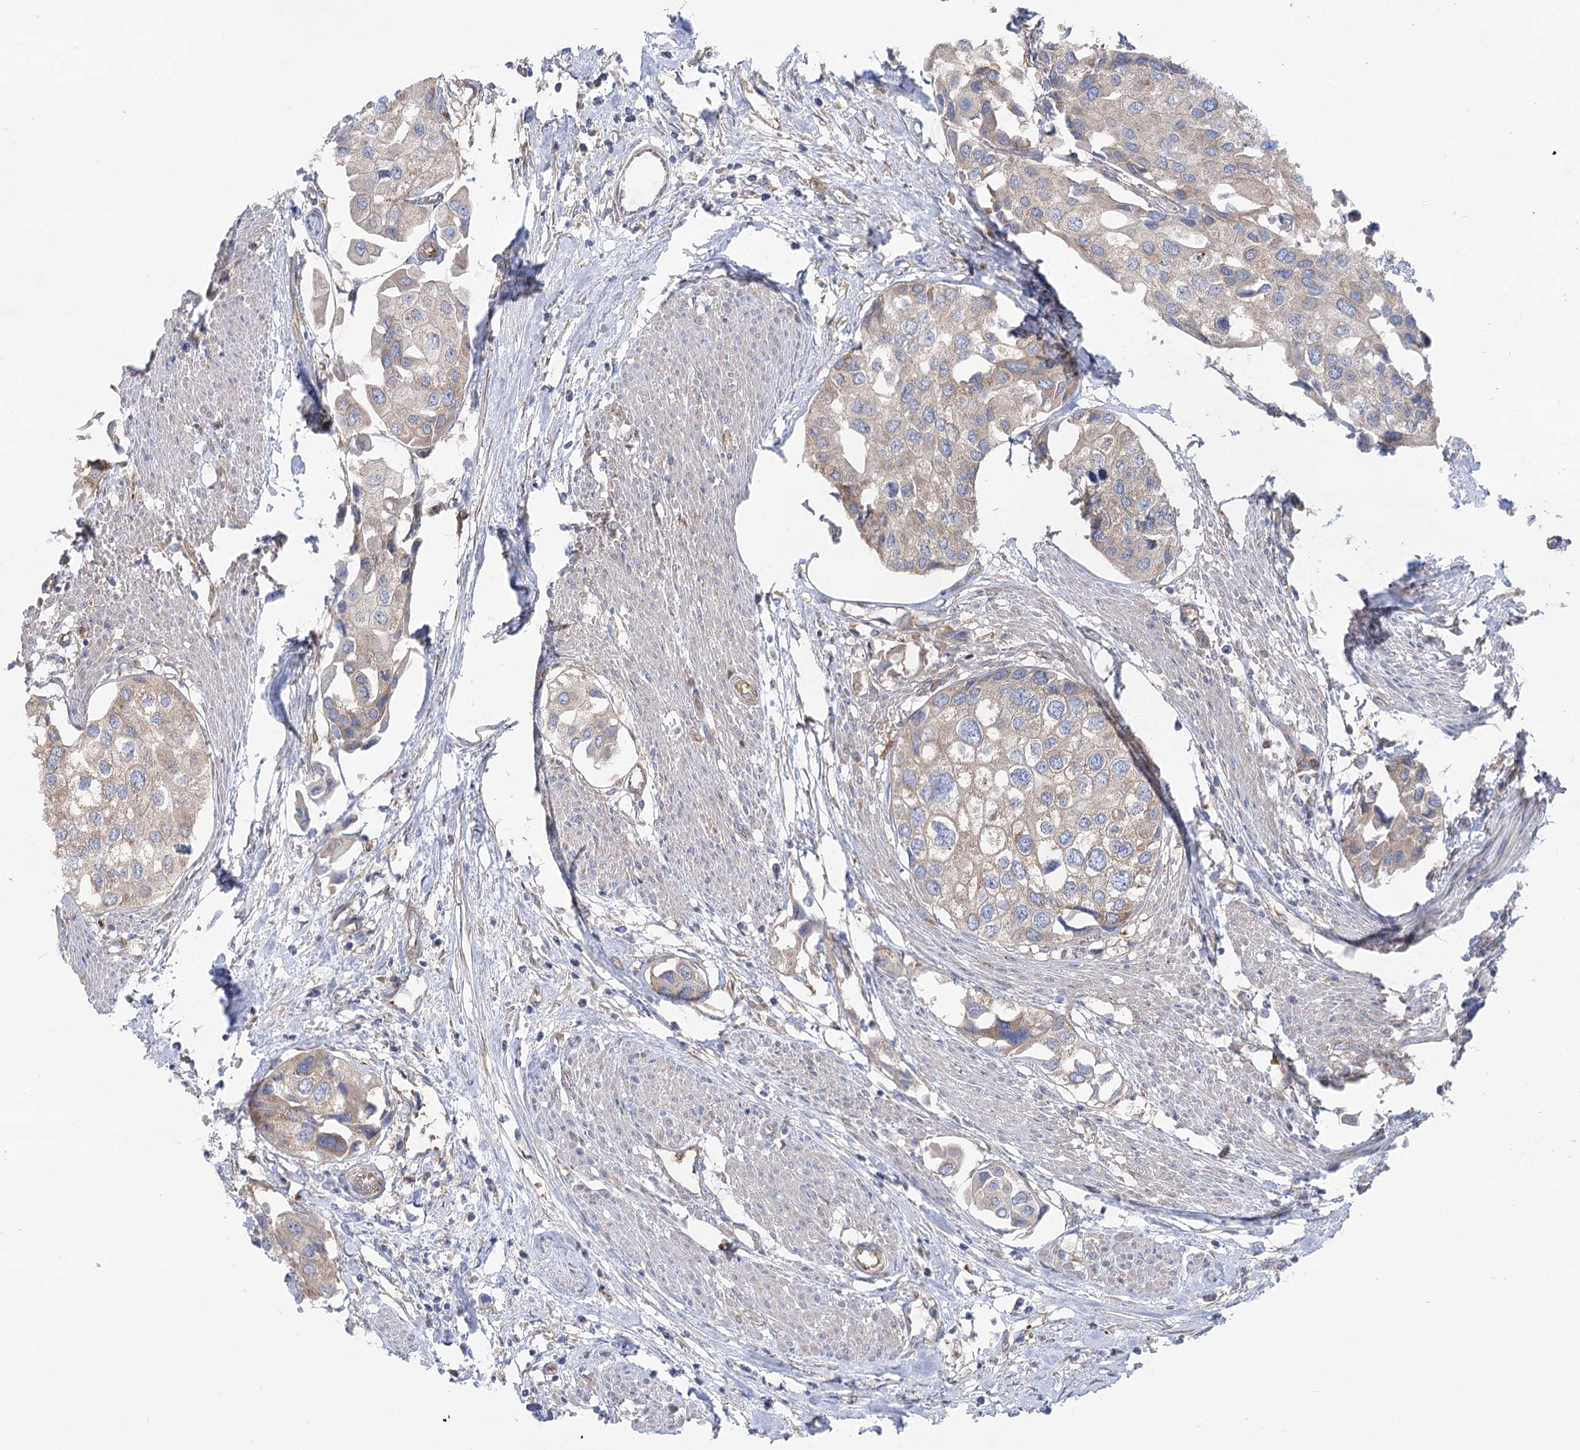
{"staining": {"intensity": "moderate", "quantity": ">75%", "location": "cytoplasmic/membranous"}, "tissue": "urothelial cancer", "cell_type": "Tumor cells", "image_type": "cancer", "snomed": [{"axis": "morphology", "description": "Urothelial carcinoma, High grade"}, {"axis": "topography", "description": "Urinary bladder"}], "caption": "Urothelial cancer stained with immunohistochemistry (IHC) shows moderate cytoplasmic/membranous expression in approximately >75% of tumor cells.", "gene": "SCN11A", "patient": {"sex": "male", "age": 64}}